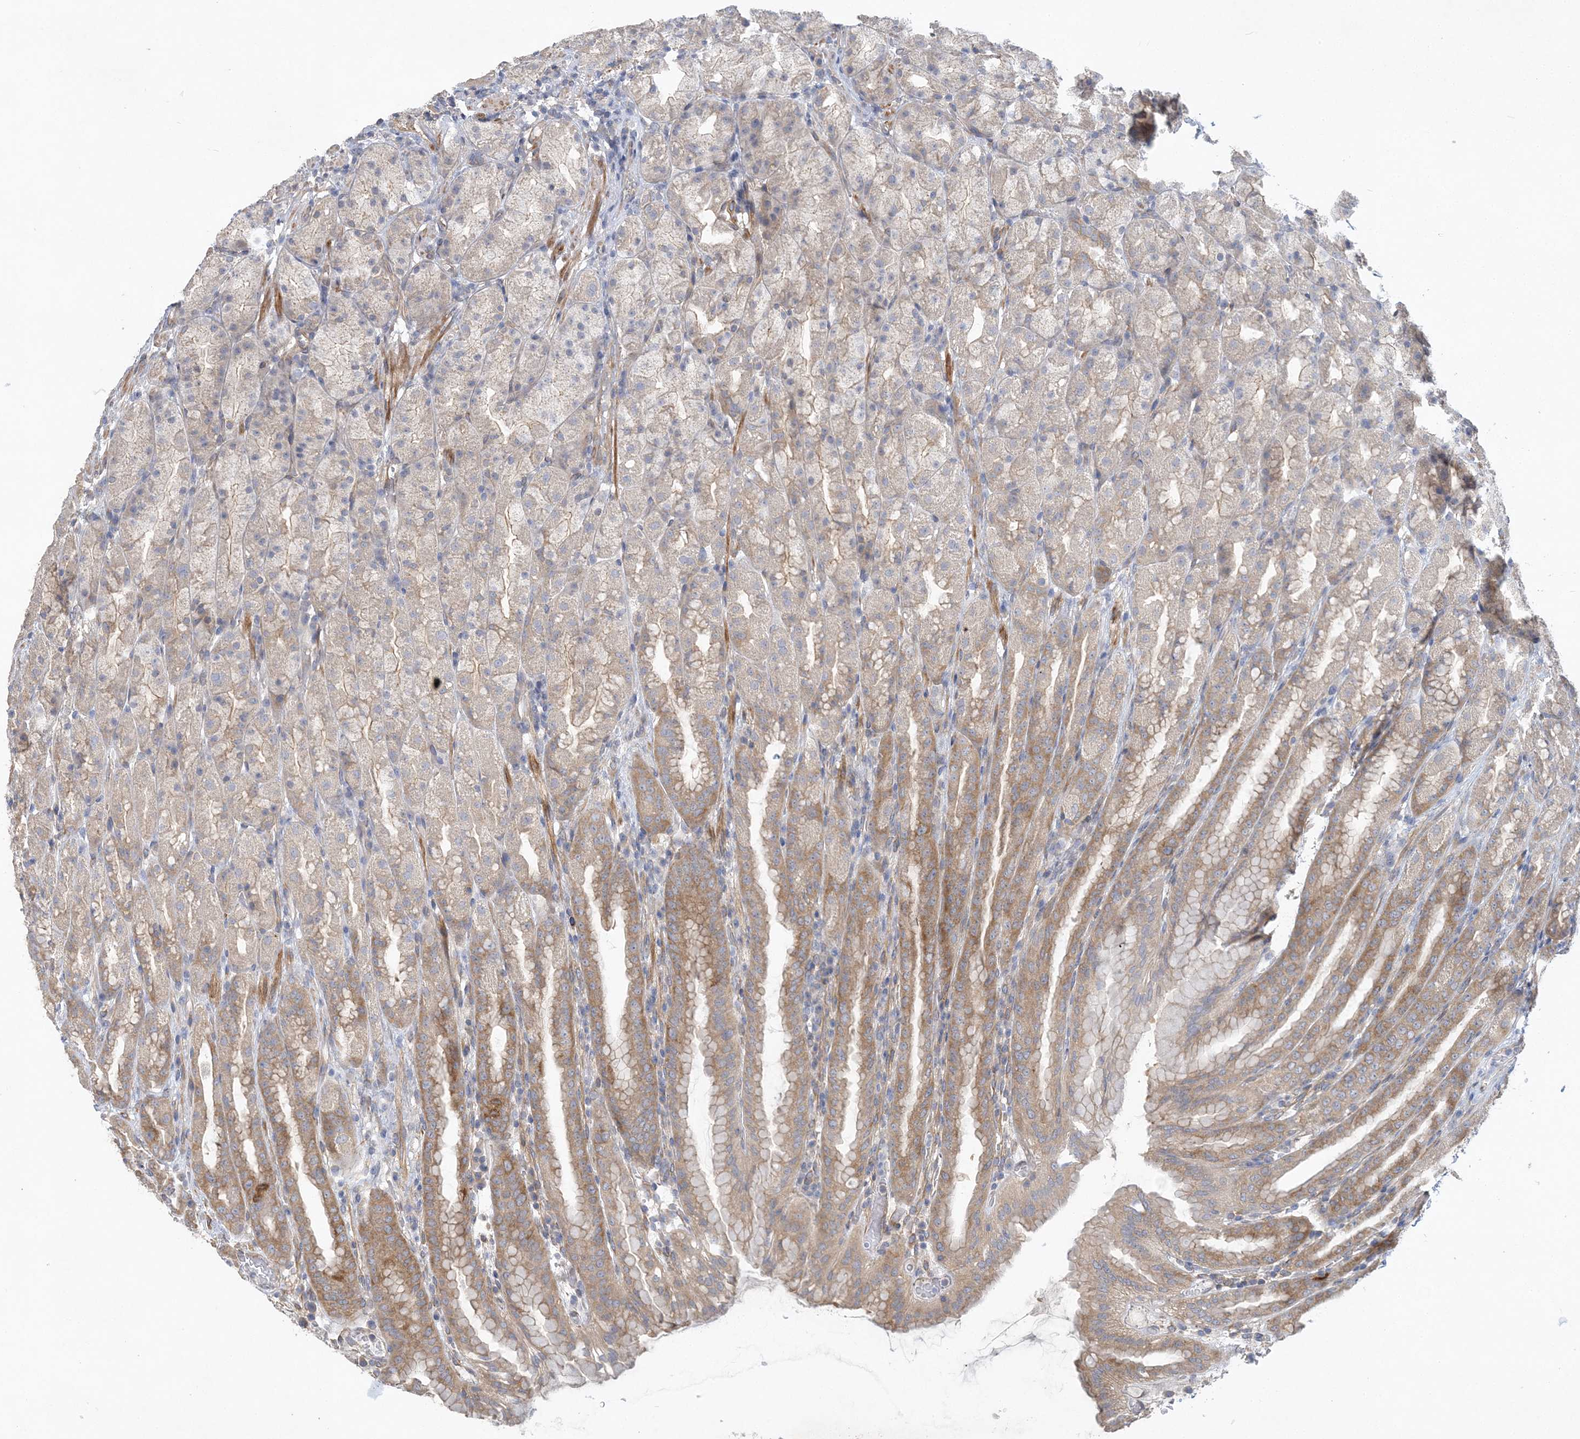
{"staining": {"intensity": "moderate", "quantity": "<25%", "location": "cytoplasmic/membranous"}, "tissue": "stomach", "cell_type": "Glandular cells", "image_type": "normal", "snomed": [{"axis": "morphology", "description": "Normal tissue, NOS"}, {"axis": "topography", "description": "Stomach, upper"}], "caption": "High-magnification brightfield microscopy of benign stomach stained with DAB (brown) and counterstained with hematoxylin (blue). glandular cells exhibit moderate cytoplasmic/membranous positivity is seen in approximately<25% of cells.", "gene": "MAP4K5", "patient": {"sex": "male", "age": 68}}